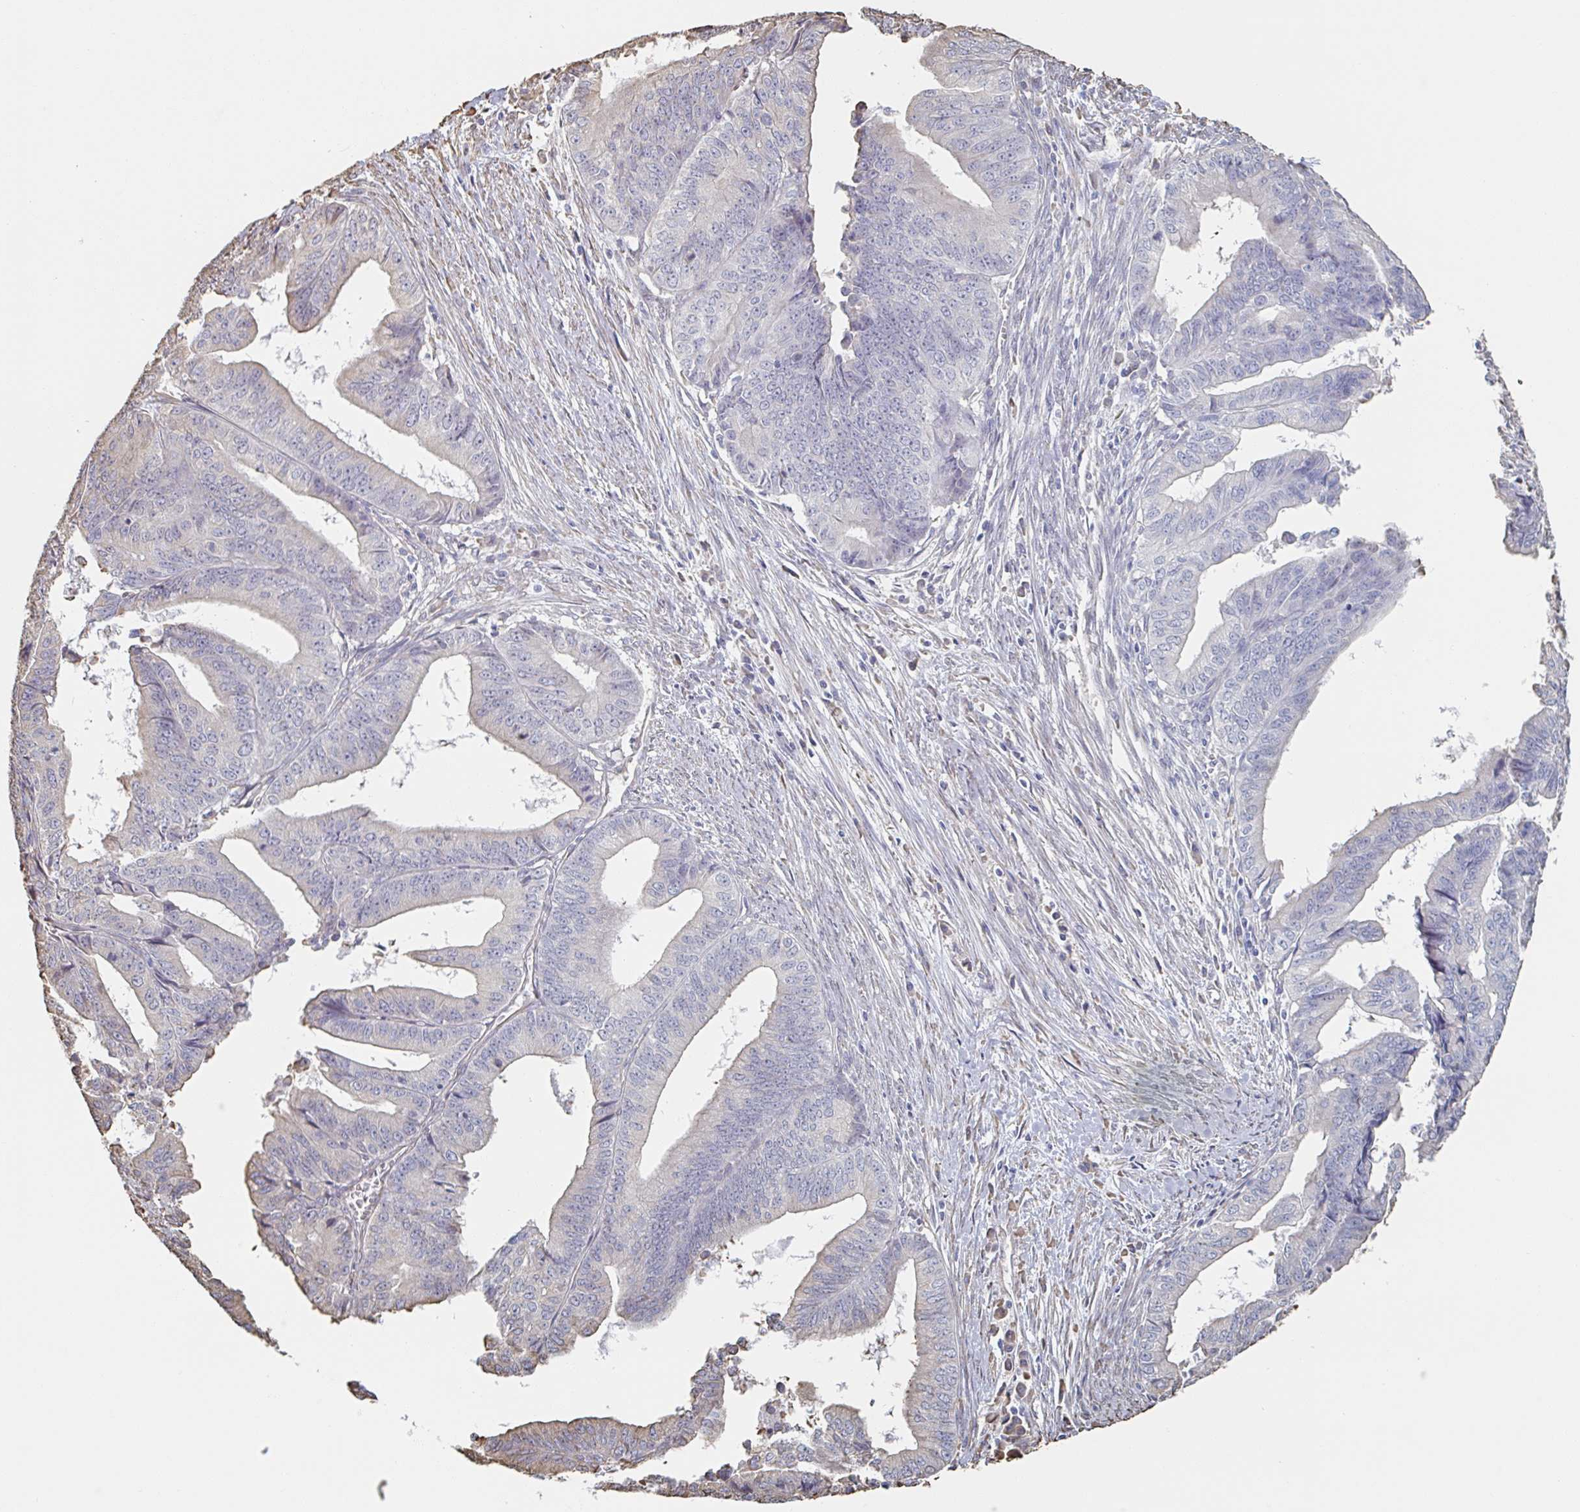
{"staining": {"intensity": "weak", "quantity": "<25%", "location": "cytoplasmic/membranous"}, "tissue": "endometrial cancer", "cell_type": "Tumor cells", "image_type": "cancer", "snomed": [{"axis": "morphology", "description": "Adenocarcinoma, NOS"}, {"axis": "topography", "description": "Endometrium"}], "caption": "DAB immunohistochemical staining of adenocarcinoma (endometrial) demonstrates no significant expression in tumor cells.", "gene": "RAB5IF", "patient": {"sex": "female", "age": 65}}